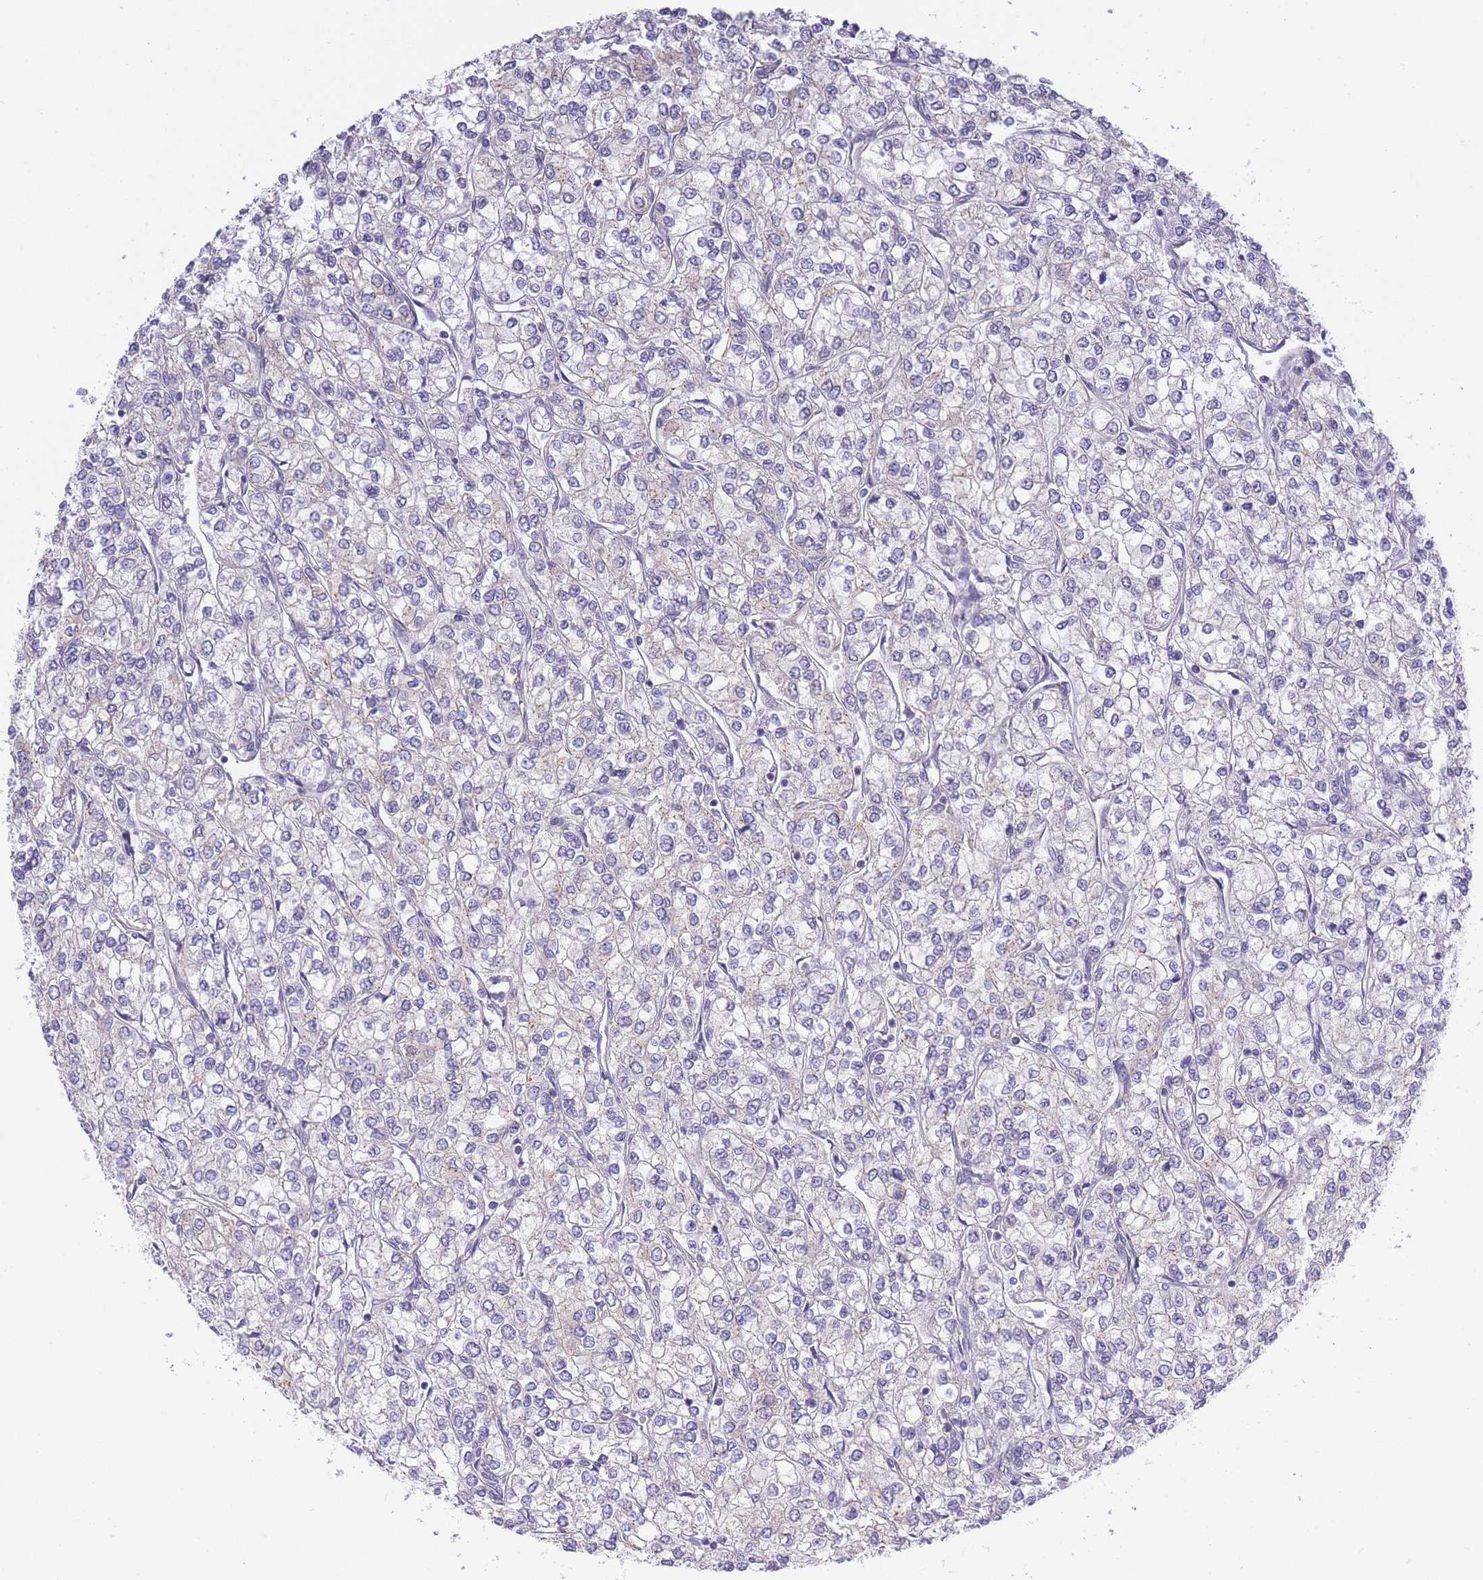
{"staining": {"intensity": "negative", "quantity": "none", "location": "none"}, "tissue": "renal cancer", "cell_type": "Tumor cells", "image_type": "cancer", "snomed": [{"axis": "morphology", "description": "Adenocarcinoma, NOS"}, {"axis": "topography", "description": "Kidney"}], "caption": "DAB immunohistochemical staining of renal cancer exhibits no significant staining in tumor cells. (Brightfield microscopy of DAB immunohistochemistry (IHC) at high magnification).", "gene": "COPG2", "patient": {"sex": "male", "age": 80}}